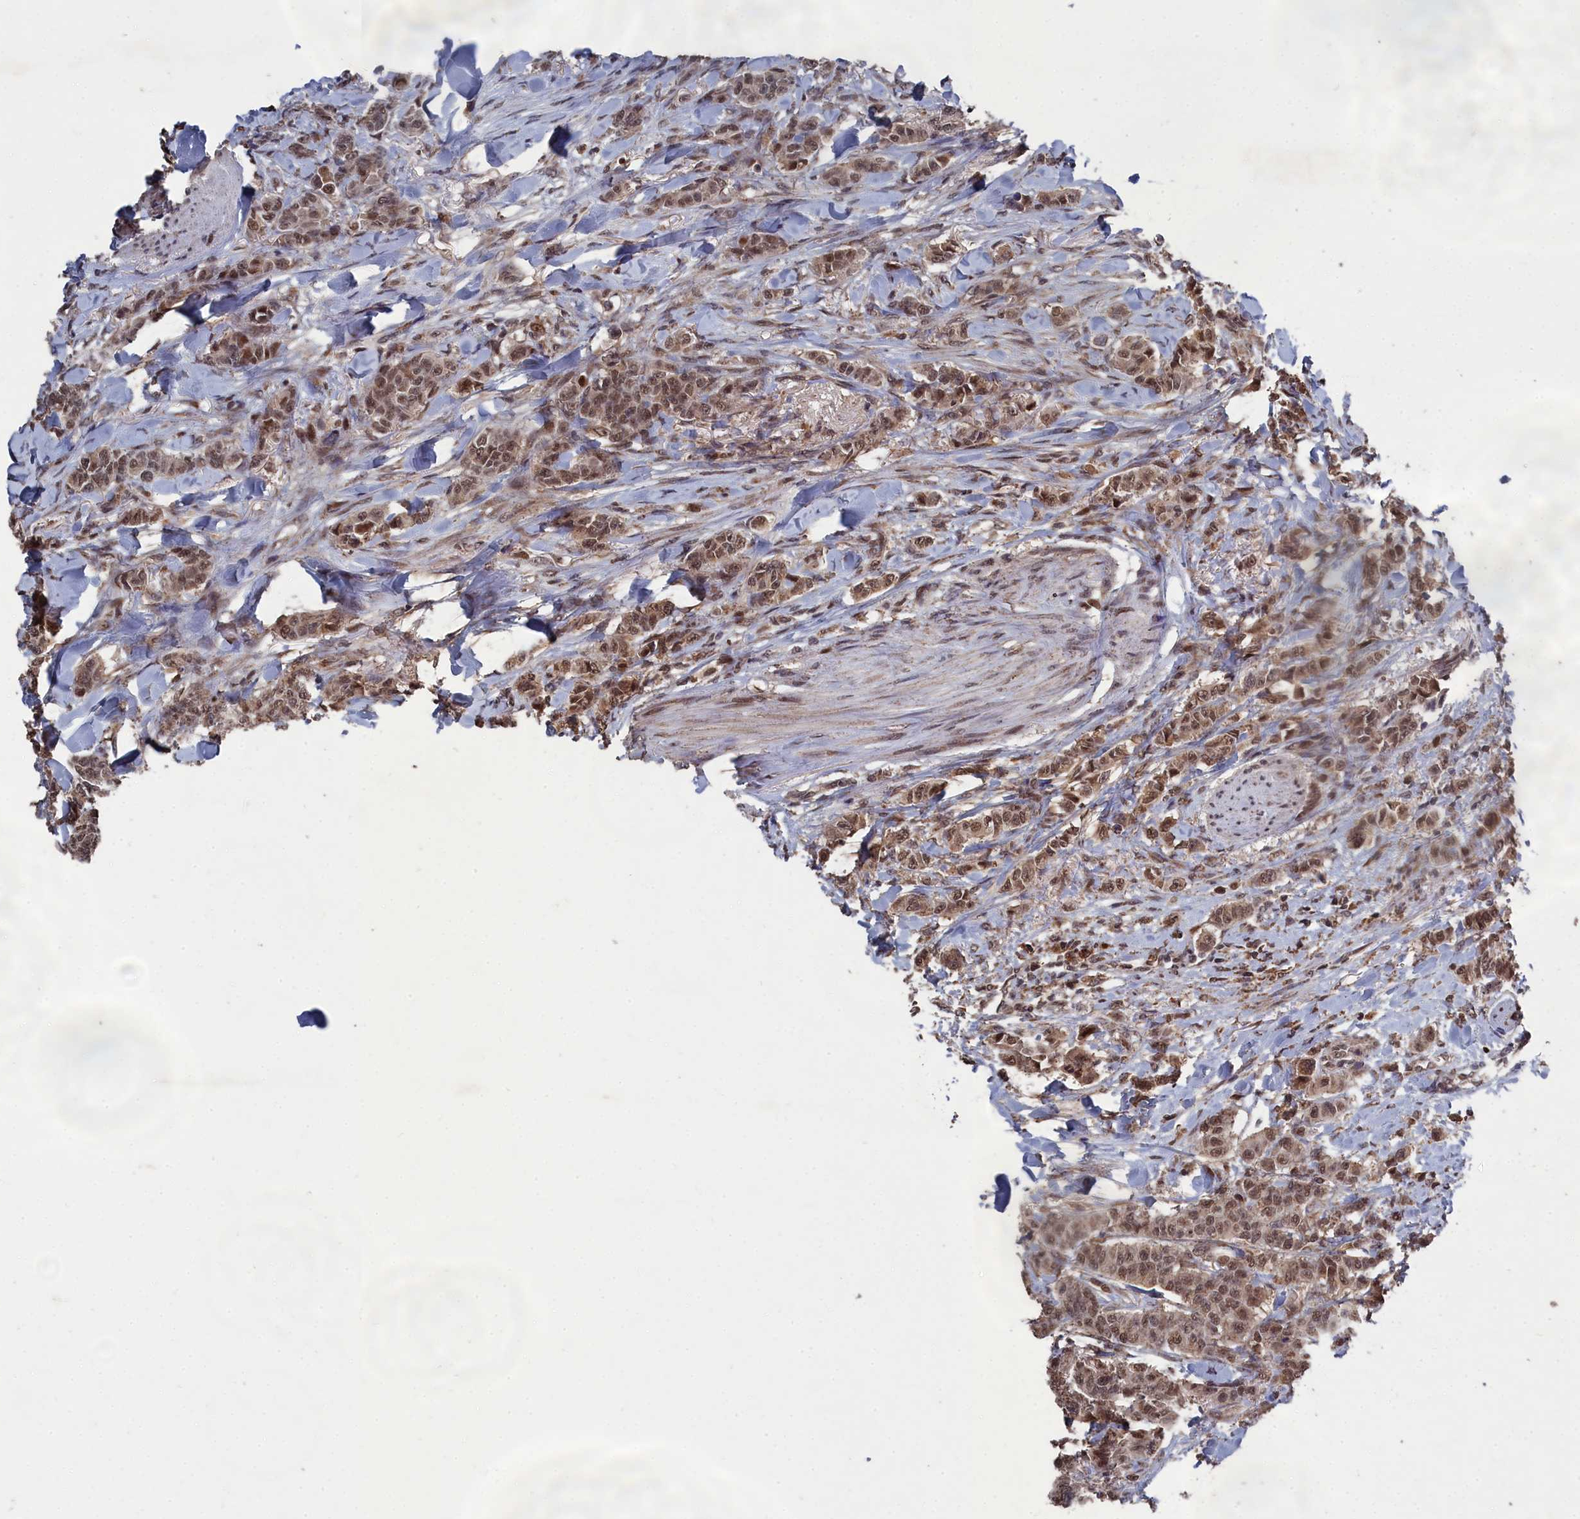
{"staining": {"intensity": "moderate", "quantity": ">75%", "location": "cytoplasmic/membranous,nuclear"}, "tissue": "breast cancer", "cell_type": "Tumor cells", "image_type": "cancer", "snomed": [{"axis": "morphology", "description": "Duct carcinoma"}, {"axis": "topography", "description": "Breast"}], "caption": "Immunohistochemical staining of human breast cancer (infiltrating ductal carcinoma) reveals moderate cytoplasmic/membranous and nuclear protein staining in approximately >75% of tumor cells. The staining is performed using DAB (3,3'-diaminobenzidine) brown chromogen to label protein expression. The nuclei are counter-stained blue using hematoxylin.", "gene": "CEACAM21", "patient": {"sex": "female", "age": 40}}